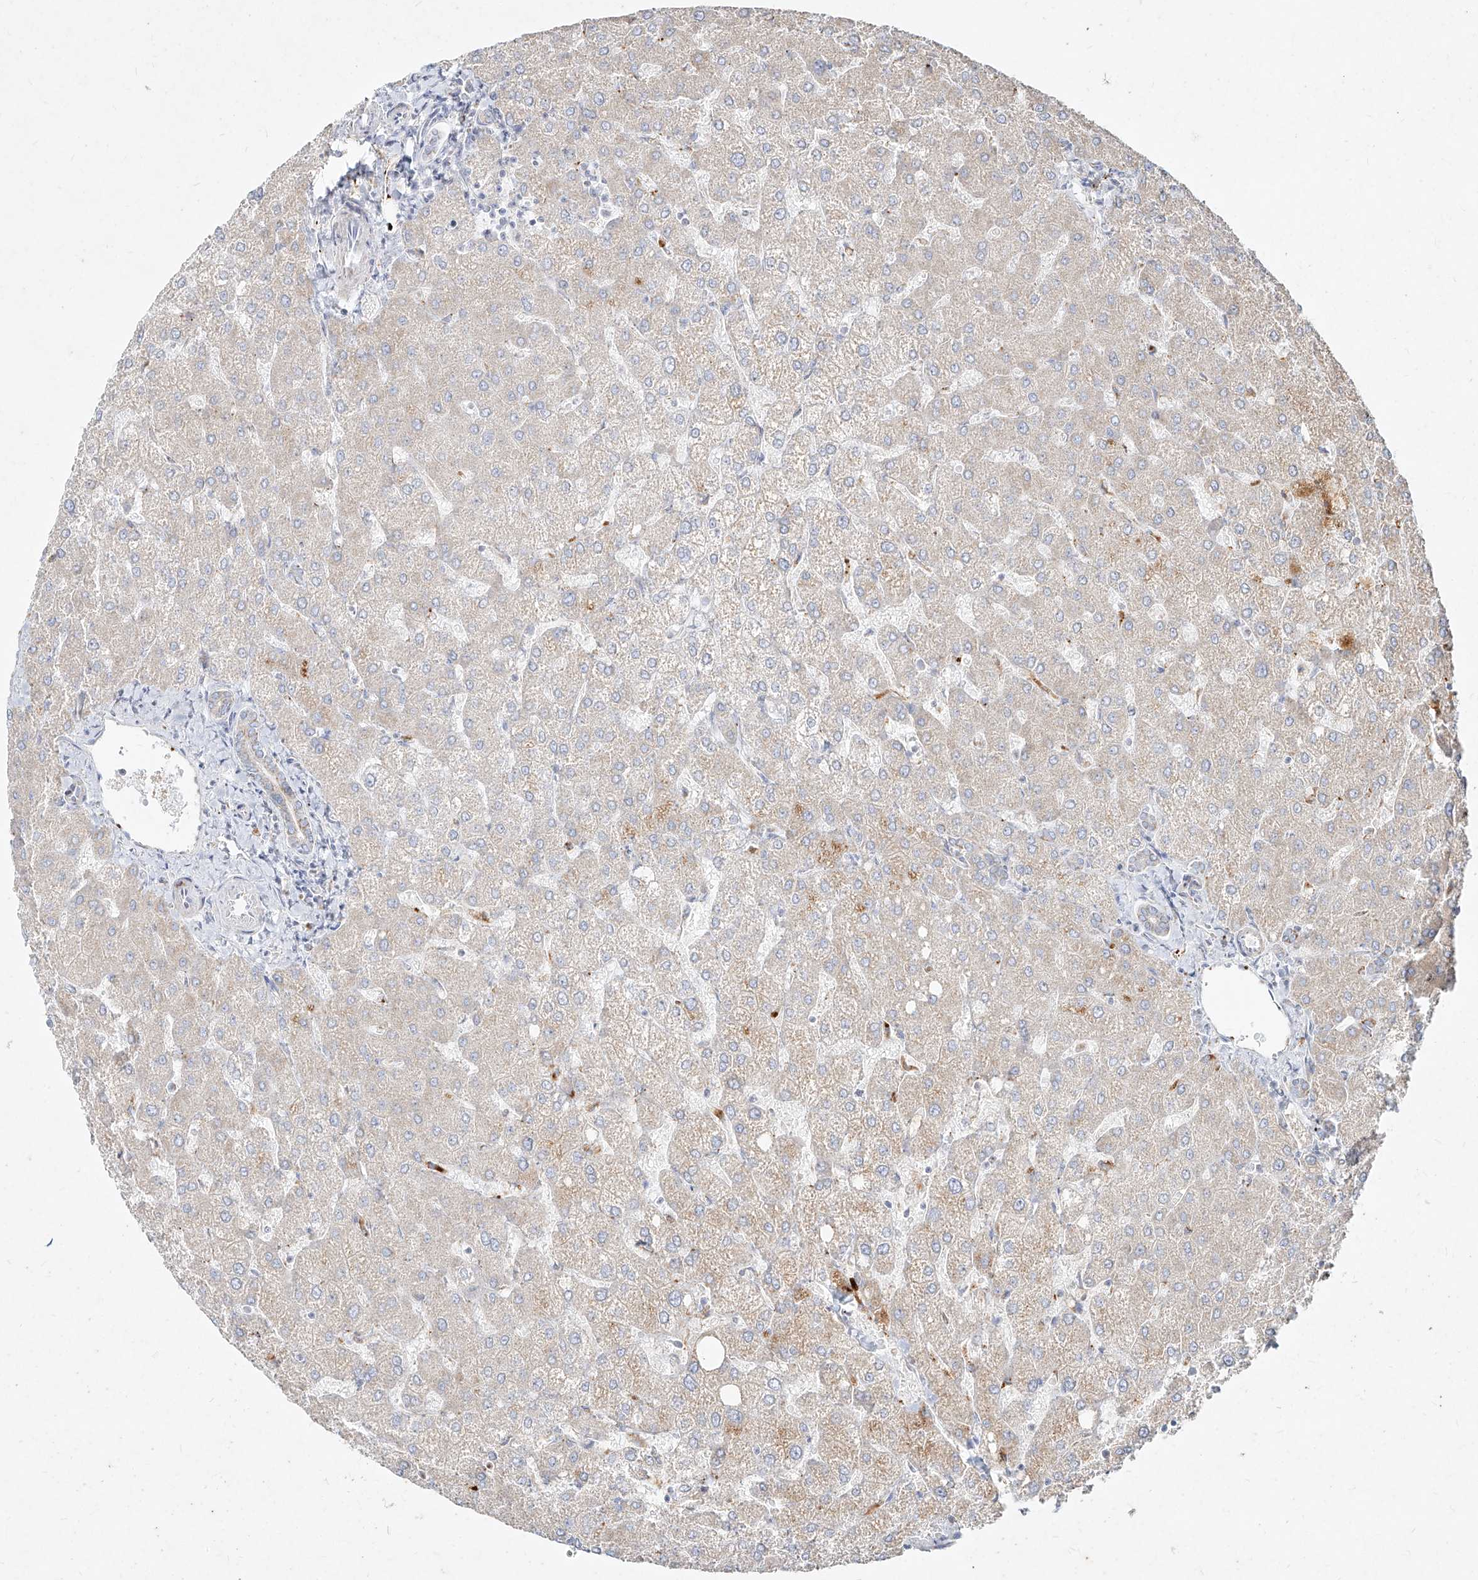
{"staining": {"intensity": "weak", "quantity": "25%-75%", "location": "cytoplasmic/membranous"}, "tissue": "liver", "cell_type": "Cholangiocytes", "image_type": "normal", "snomed": [{"axis": "morphology", "description": "Normal tissue, NOS"}, {"axis": "topography", "description": "Liver"}], "caption": "A micrograph showing weak cytoplasmic/membranous positivity in about 25%-75% of cholangiocytes in unremarkable liver, as visualized by brown immunohistochemical staining.", "gene": "MTX2", "patient": {"sex": "female", "age": 54}}